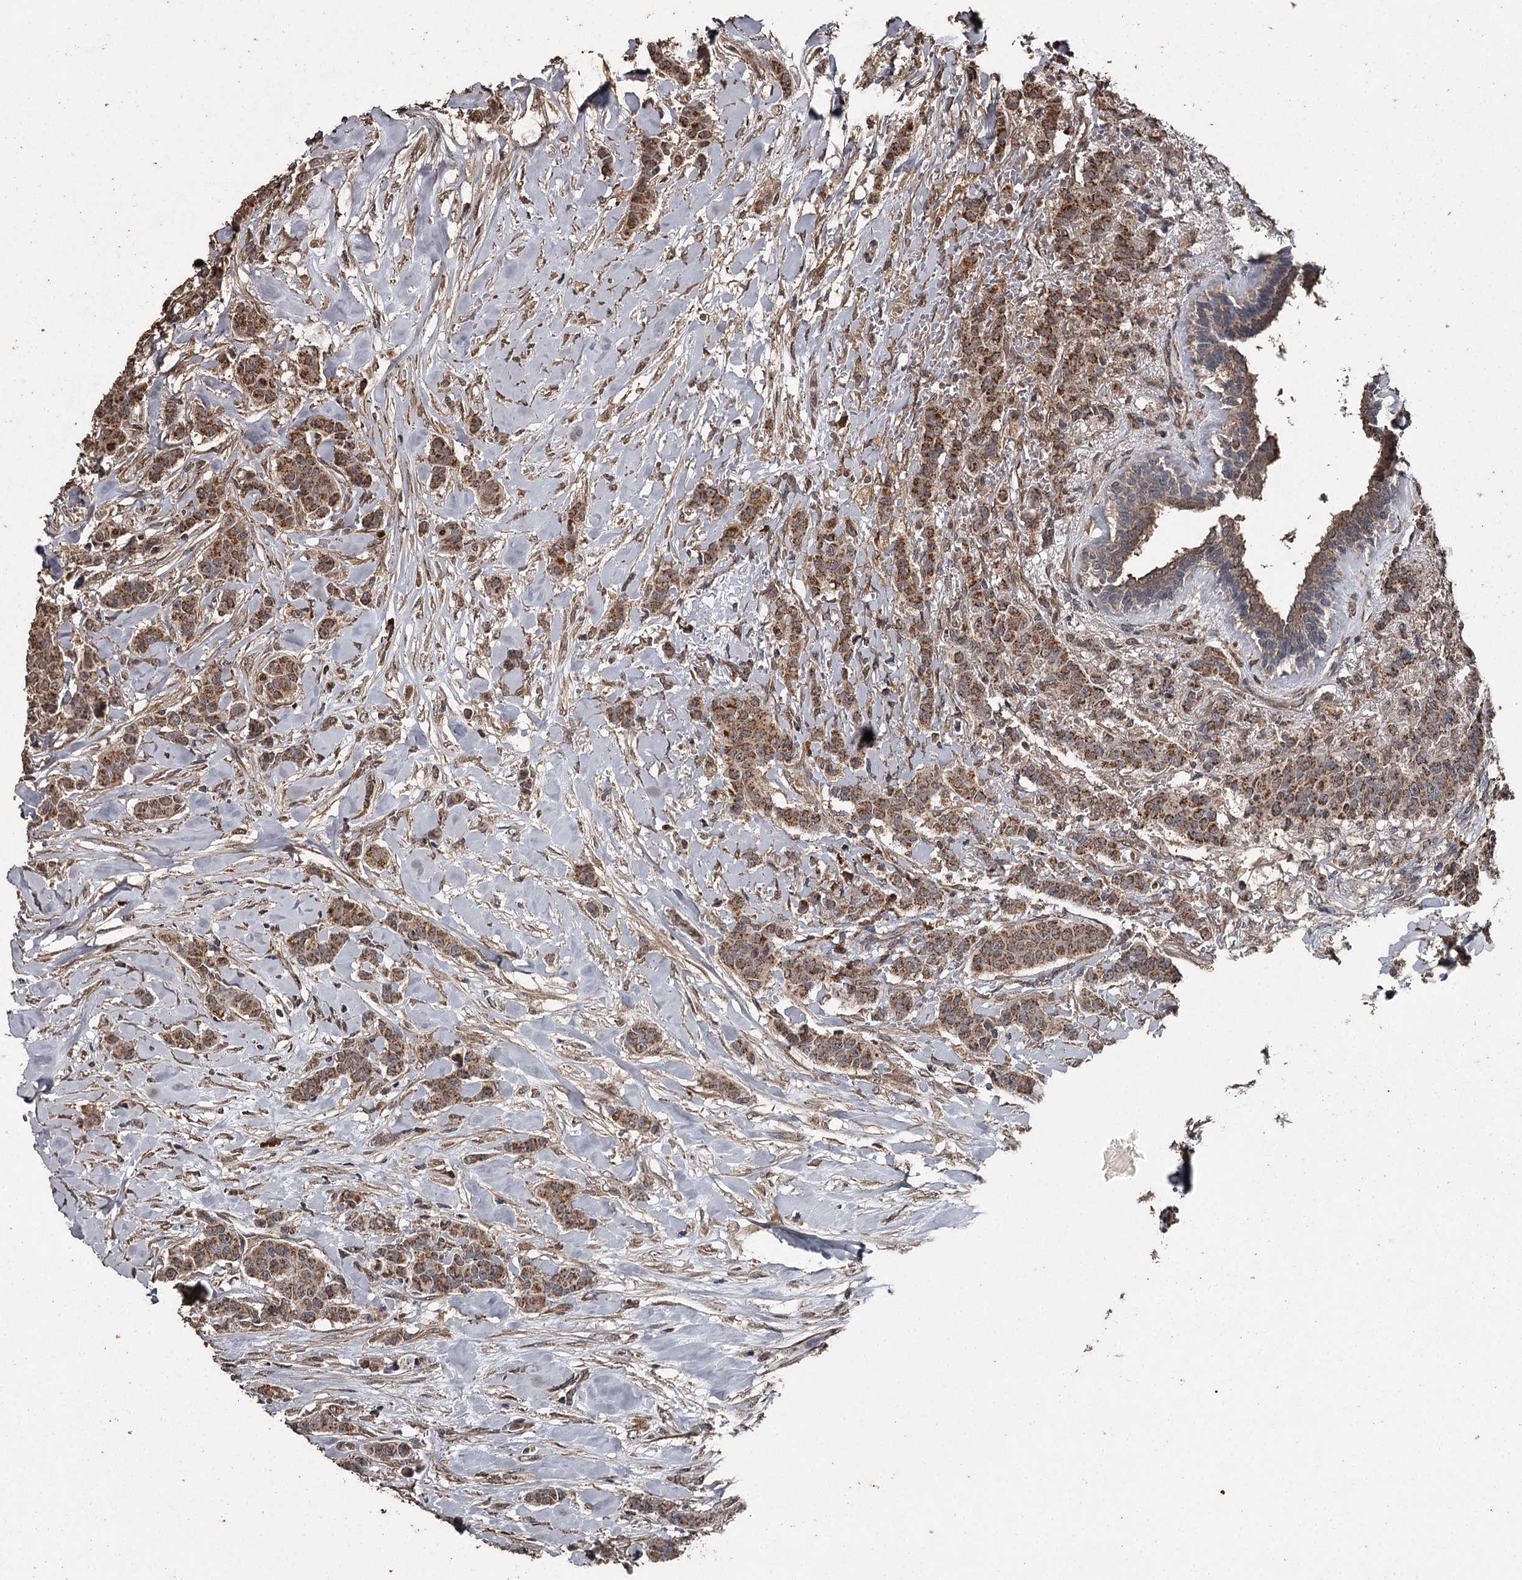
{"staining": {"intensity": "strong", "quantity": ">75%", "location": "cytoplasmic/membranous"}, "tissue": "breast cancer", "cell_type": "Tumor cells", "image_type": "cancer", "snomed": [{"axis": "morphology", "description": "Duct carcinoma"}, {"axis": "topography", "description": "Breast"}], "caption": "IHC micrograph of neoplastic tissue: intraductal carcinoma (breast) stained using IHC demonstrates high levels of strong protein expression localized specifically in the cytoplasmic/membranous of tumor cells, appearing as a cytoplasmic/membranous brown color.", "gene": "WIPI1", "patient": {"sex": "female", "age": 40}}